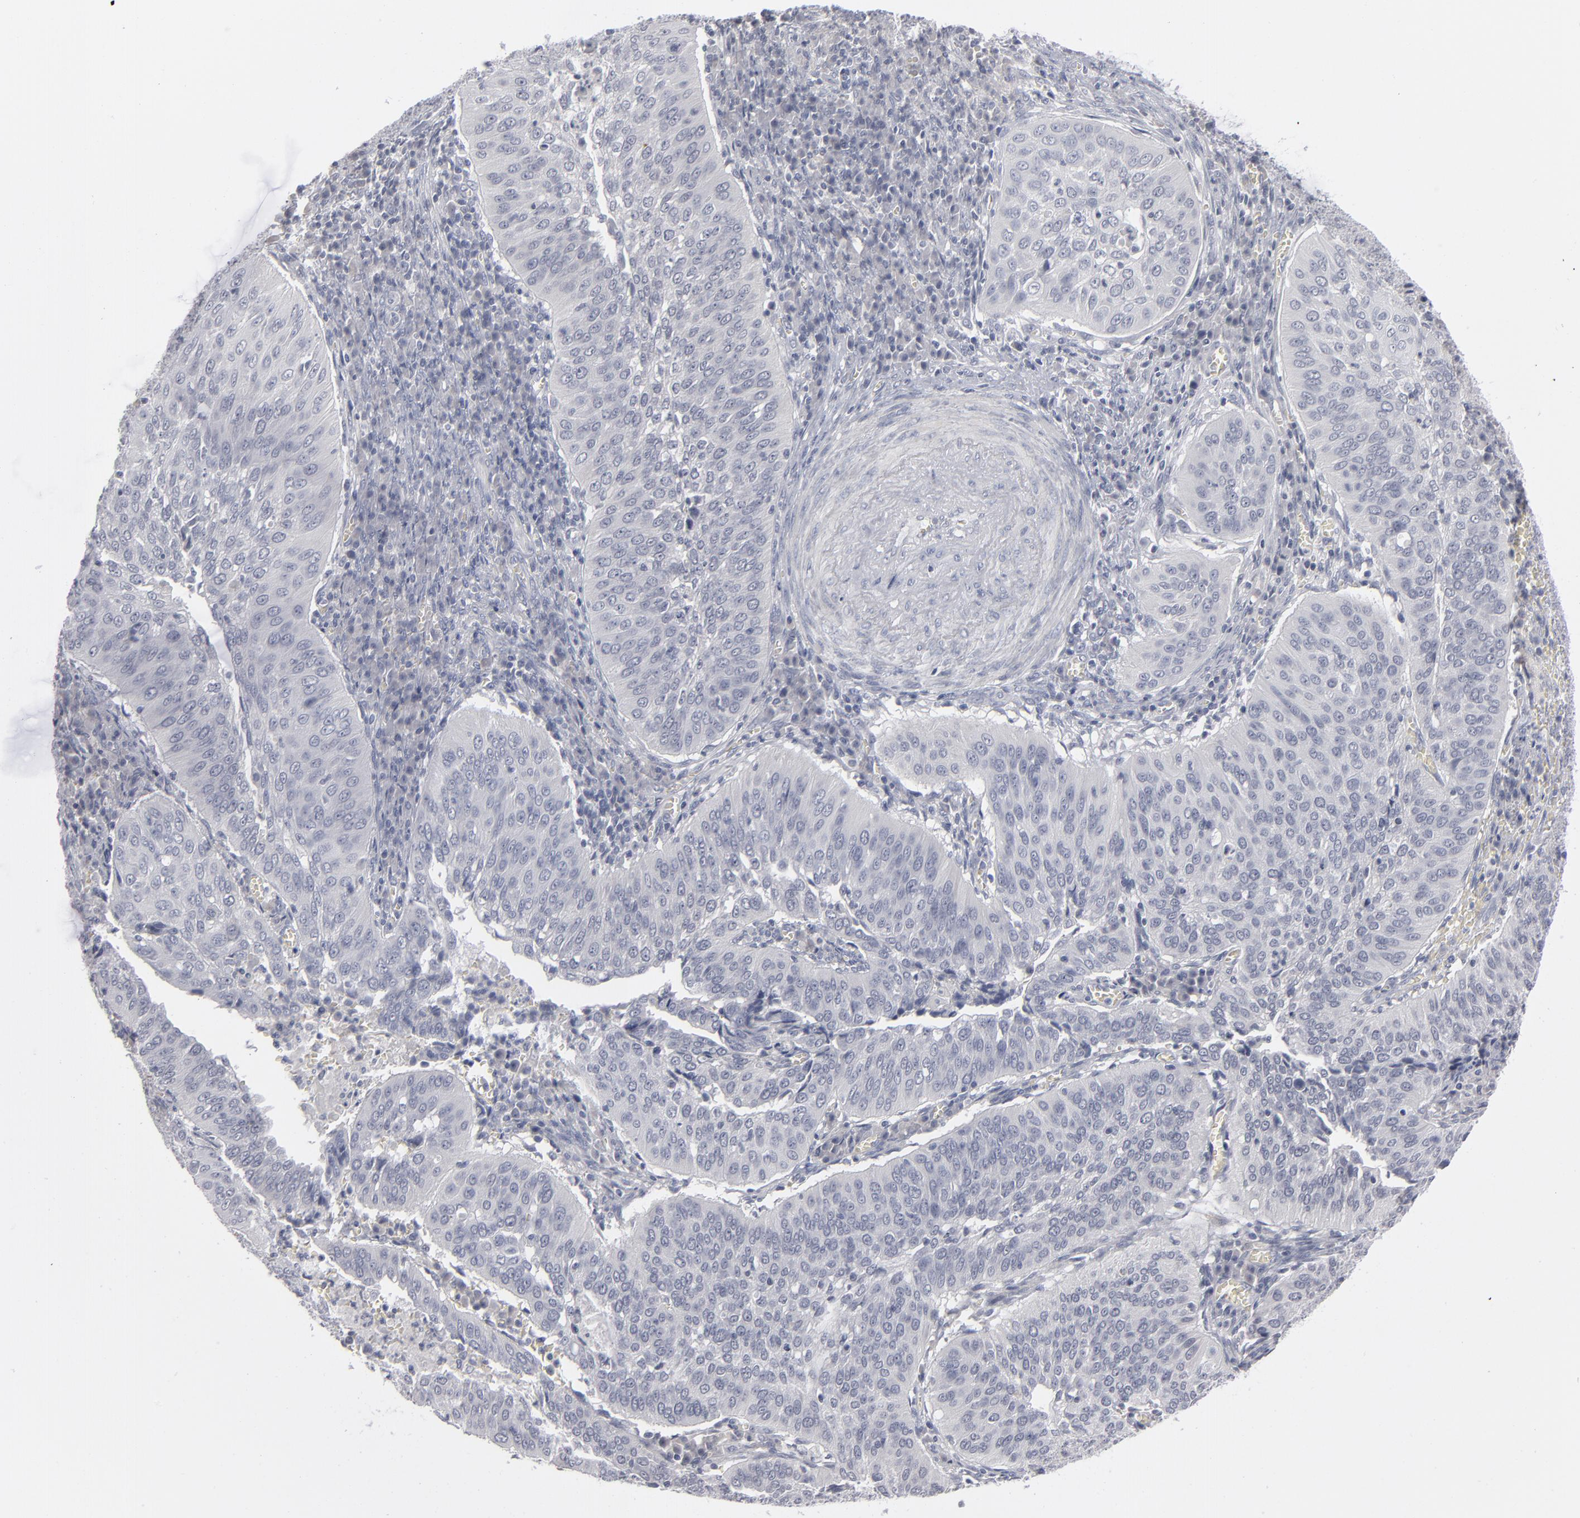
{"staining": {"intensity": "negative", "quantity": "none", "location": "none"}, "tissue": "cervical cancer", "cell_type": "Tumor cells", "image_type": "cancer", "snomed": [{"axis": "morphology", "description": "Squamous cell carcinoma, NOS"}, {"axis": "topography", "description": "Cervix"}], "caption": "DAB immunohistochemical staining of human squamous cell carcinoma (cervical) displays no significant expression in tumor cells.", "gene": "KIAA1210", "patient": {"sex": "female", "age": 39}}